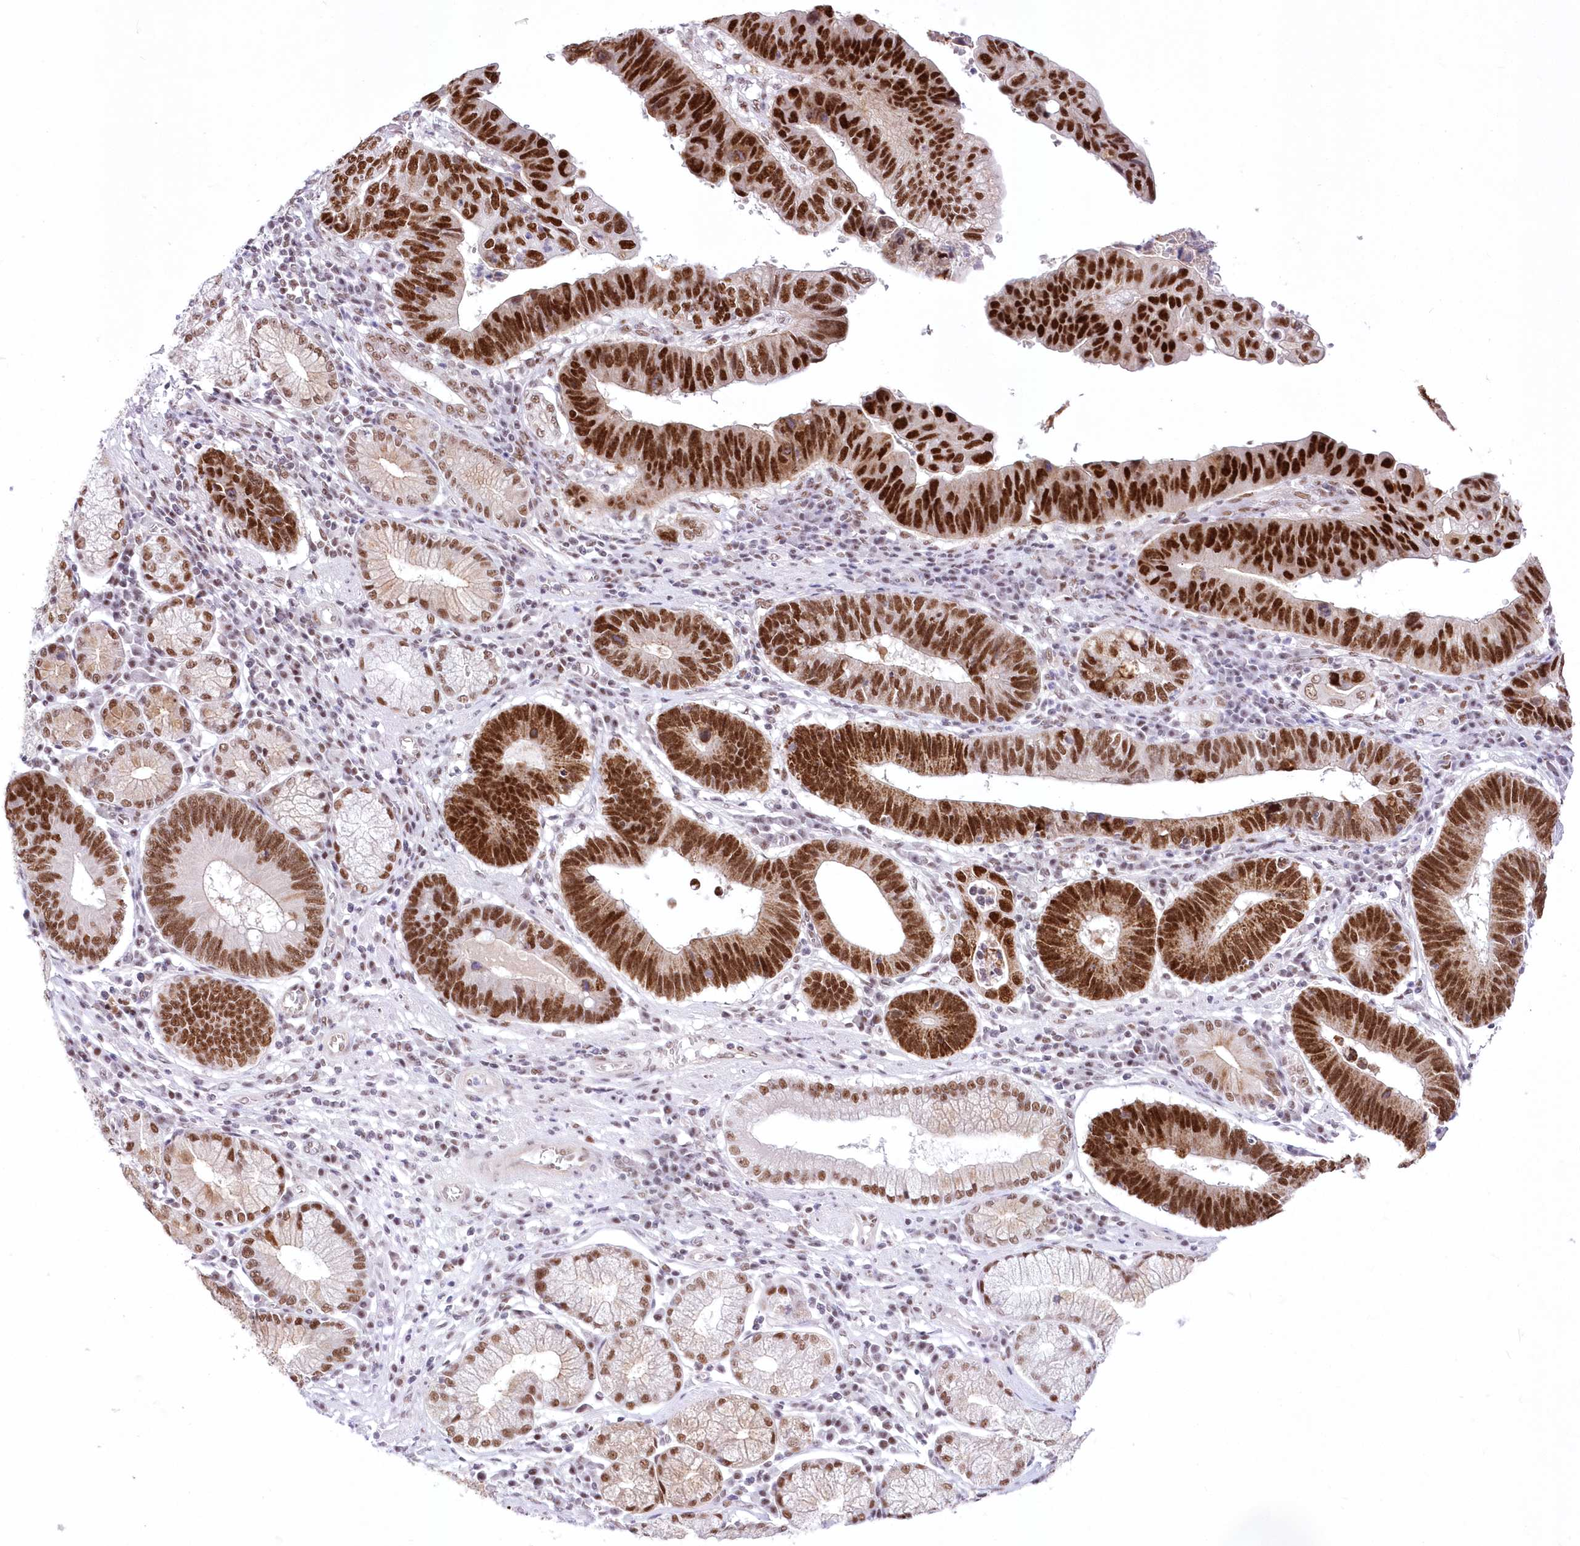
{"staining": {"intensity": "strong", "quantity": ">75%", "location": "nuclear"}, "tissue": "stomach cancer", "cell_type": "Tumor cells", "image_type": "cancer", "snomed": [{"axis": "morphology", "description": "Adenocarcinoma, NOS"}, {"axis": "topography", "description": "Stomach"}], "caption": "Protein staining reveals strong nuclear expression in about >75% of tumor cells in adenocarcinoma (stomach).", "gene": "NSUN2", "patient": {"sex": "male", "age": 59}}